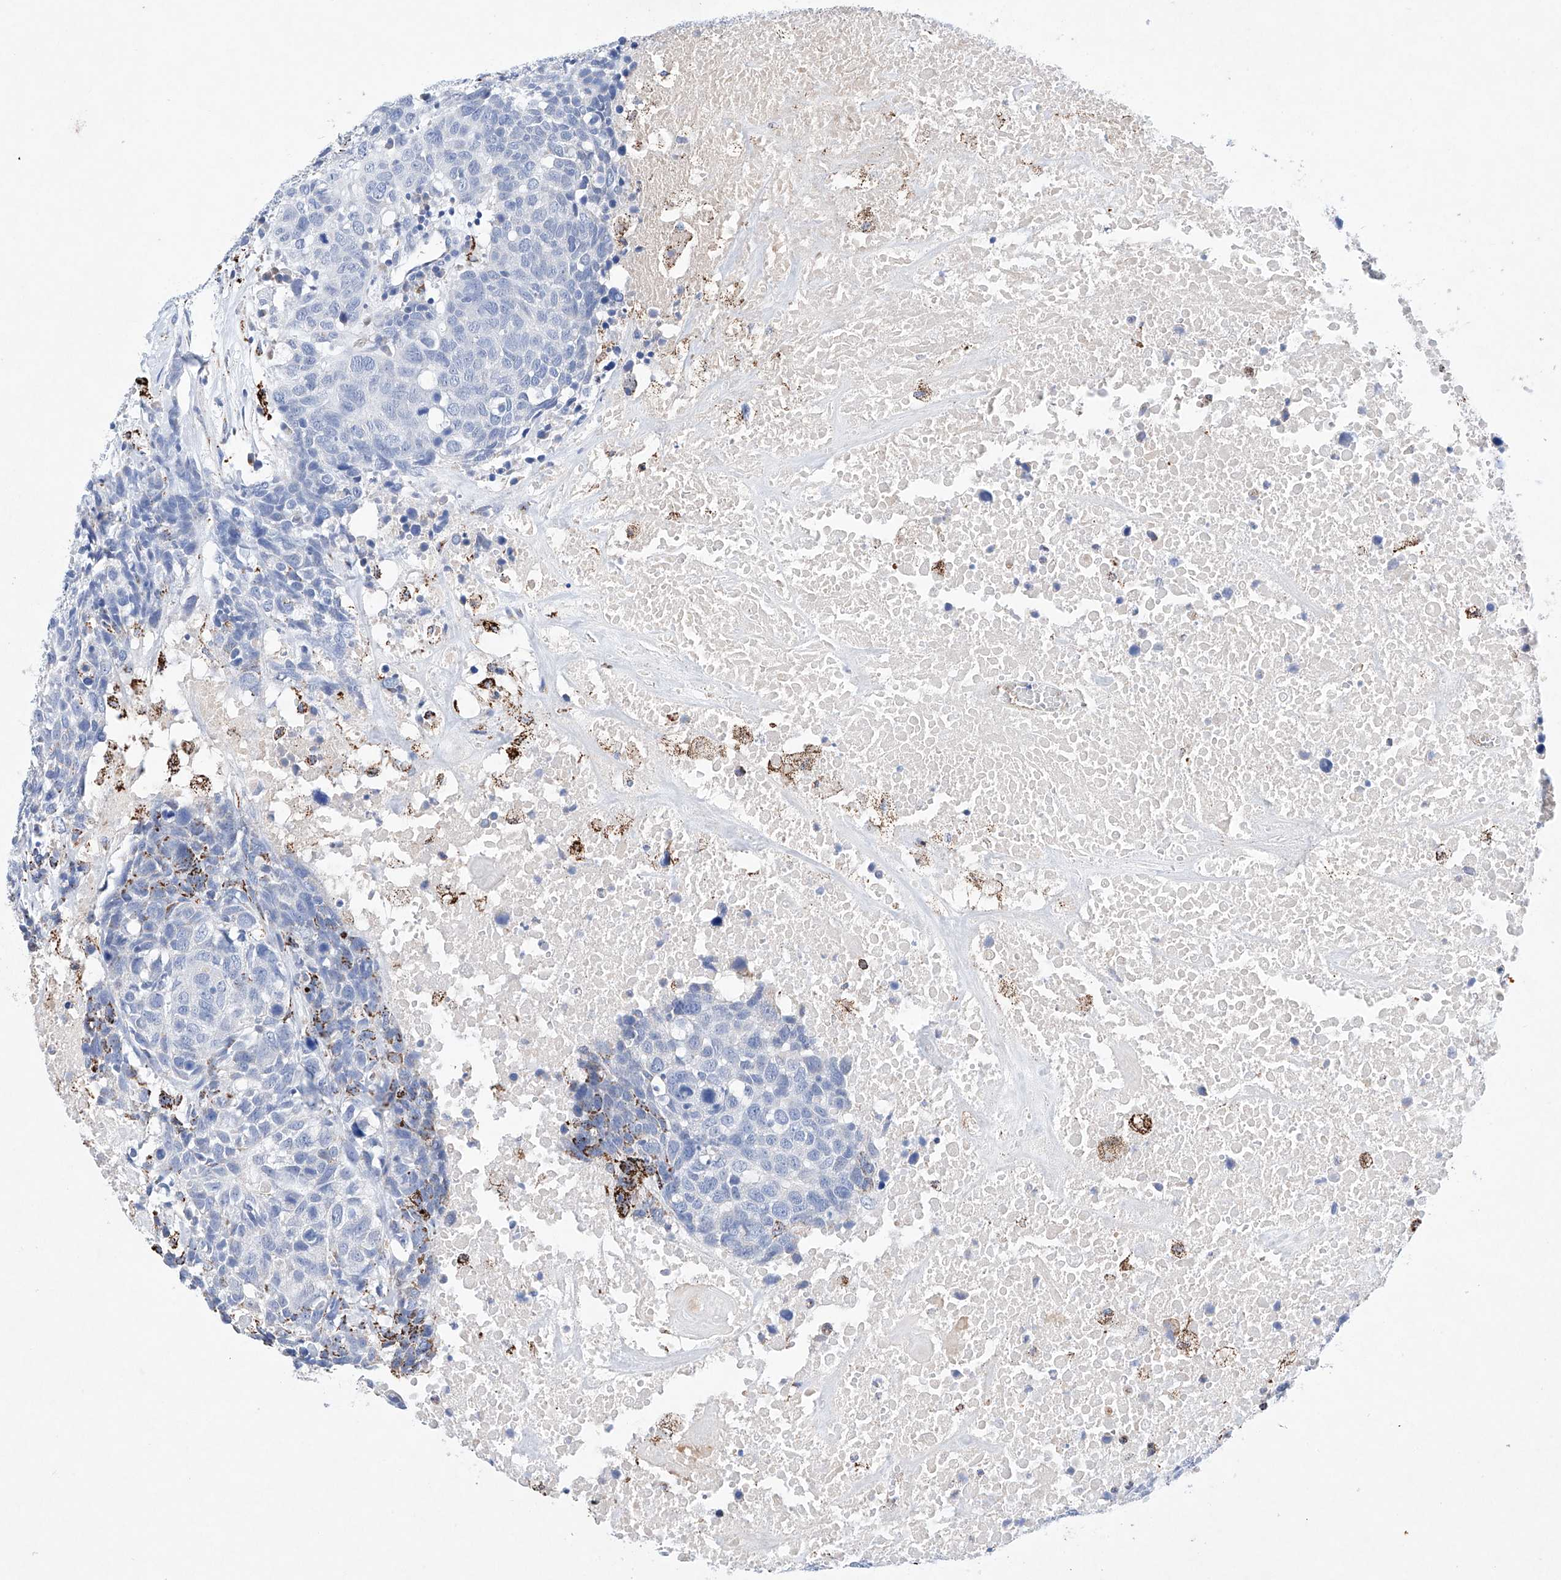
{"staining": {"intensity": "negative", "quantity": "none", "location": "none"}, "tissue": "head and neck cancer", "cell_type": "Tumor cells", "image_type": "cancer", "snomed": [{"axis": "morphology", "description": "Squamous cell carcinoma, NOS"}, {"axis": "topography", "description": "Head-Neck"}], "caption": "Tumor cells are negative for protein expression in human head and neck squamous cell carcinoma.", "gene": "NRROS", "patient": {"sex": "male", "age": 66}}